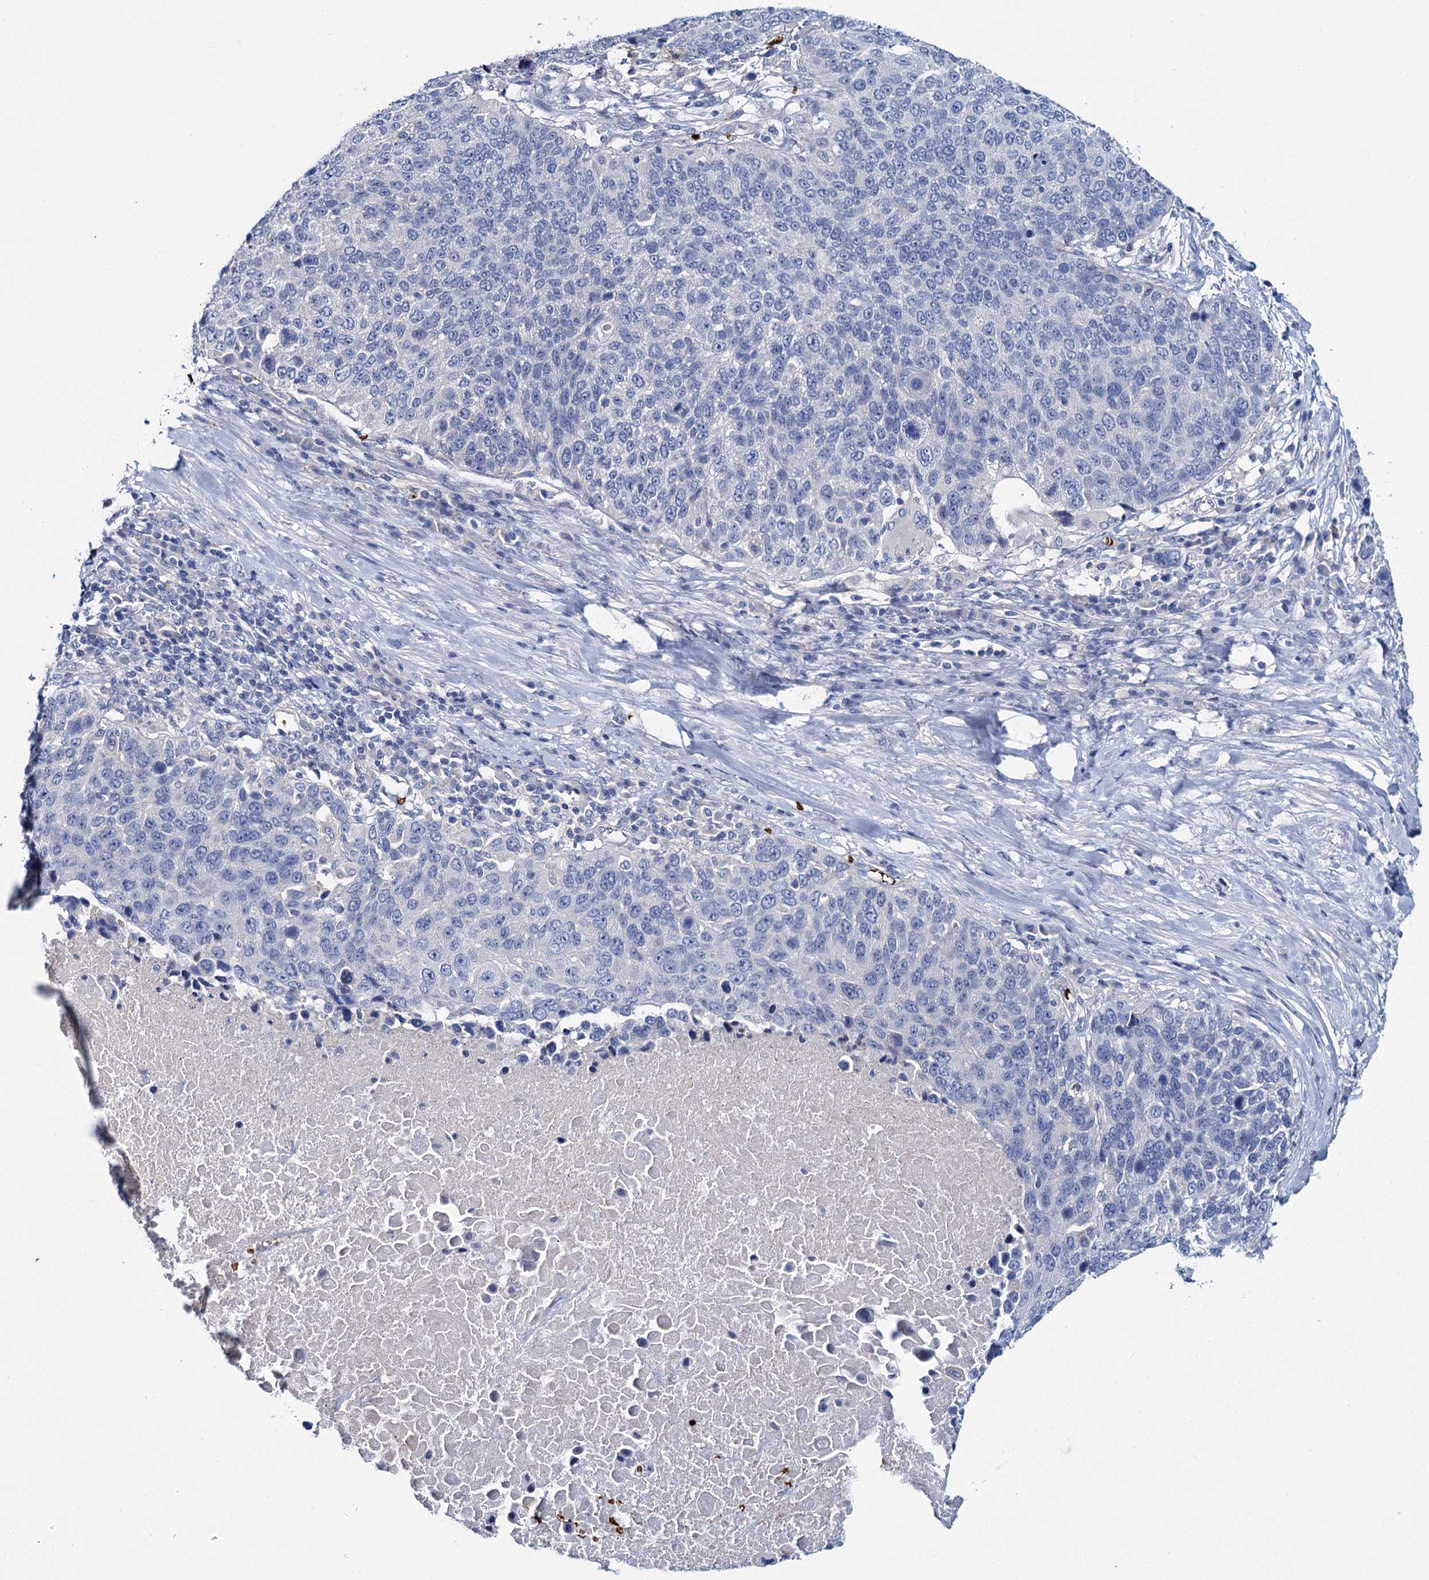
{"staining": {"intensity": "negative", "quantity": "none", "location": "none"}, "tissue": "lung cancer", "cell_type": "Tumor cells", "image_type": "cancer", "snomed": [{"axis": "morphology", "description": "Normal tissue, NOS"}, {"axis": "morphology", "description": "Squamous cell carcinoma, NOS"}, {"axis": "topography", "description": "Lymph node"}, {"axis": "topography", "description": "Lung"}], "caption": "Immunohistochemical staining of squamous cell carcinoma (lung) demonstrates no significant expression in tumor cells.", "gene": "ATG2A", "patient": {"sex": "male", "age": 66}}